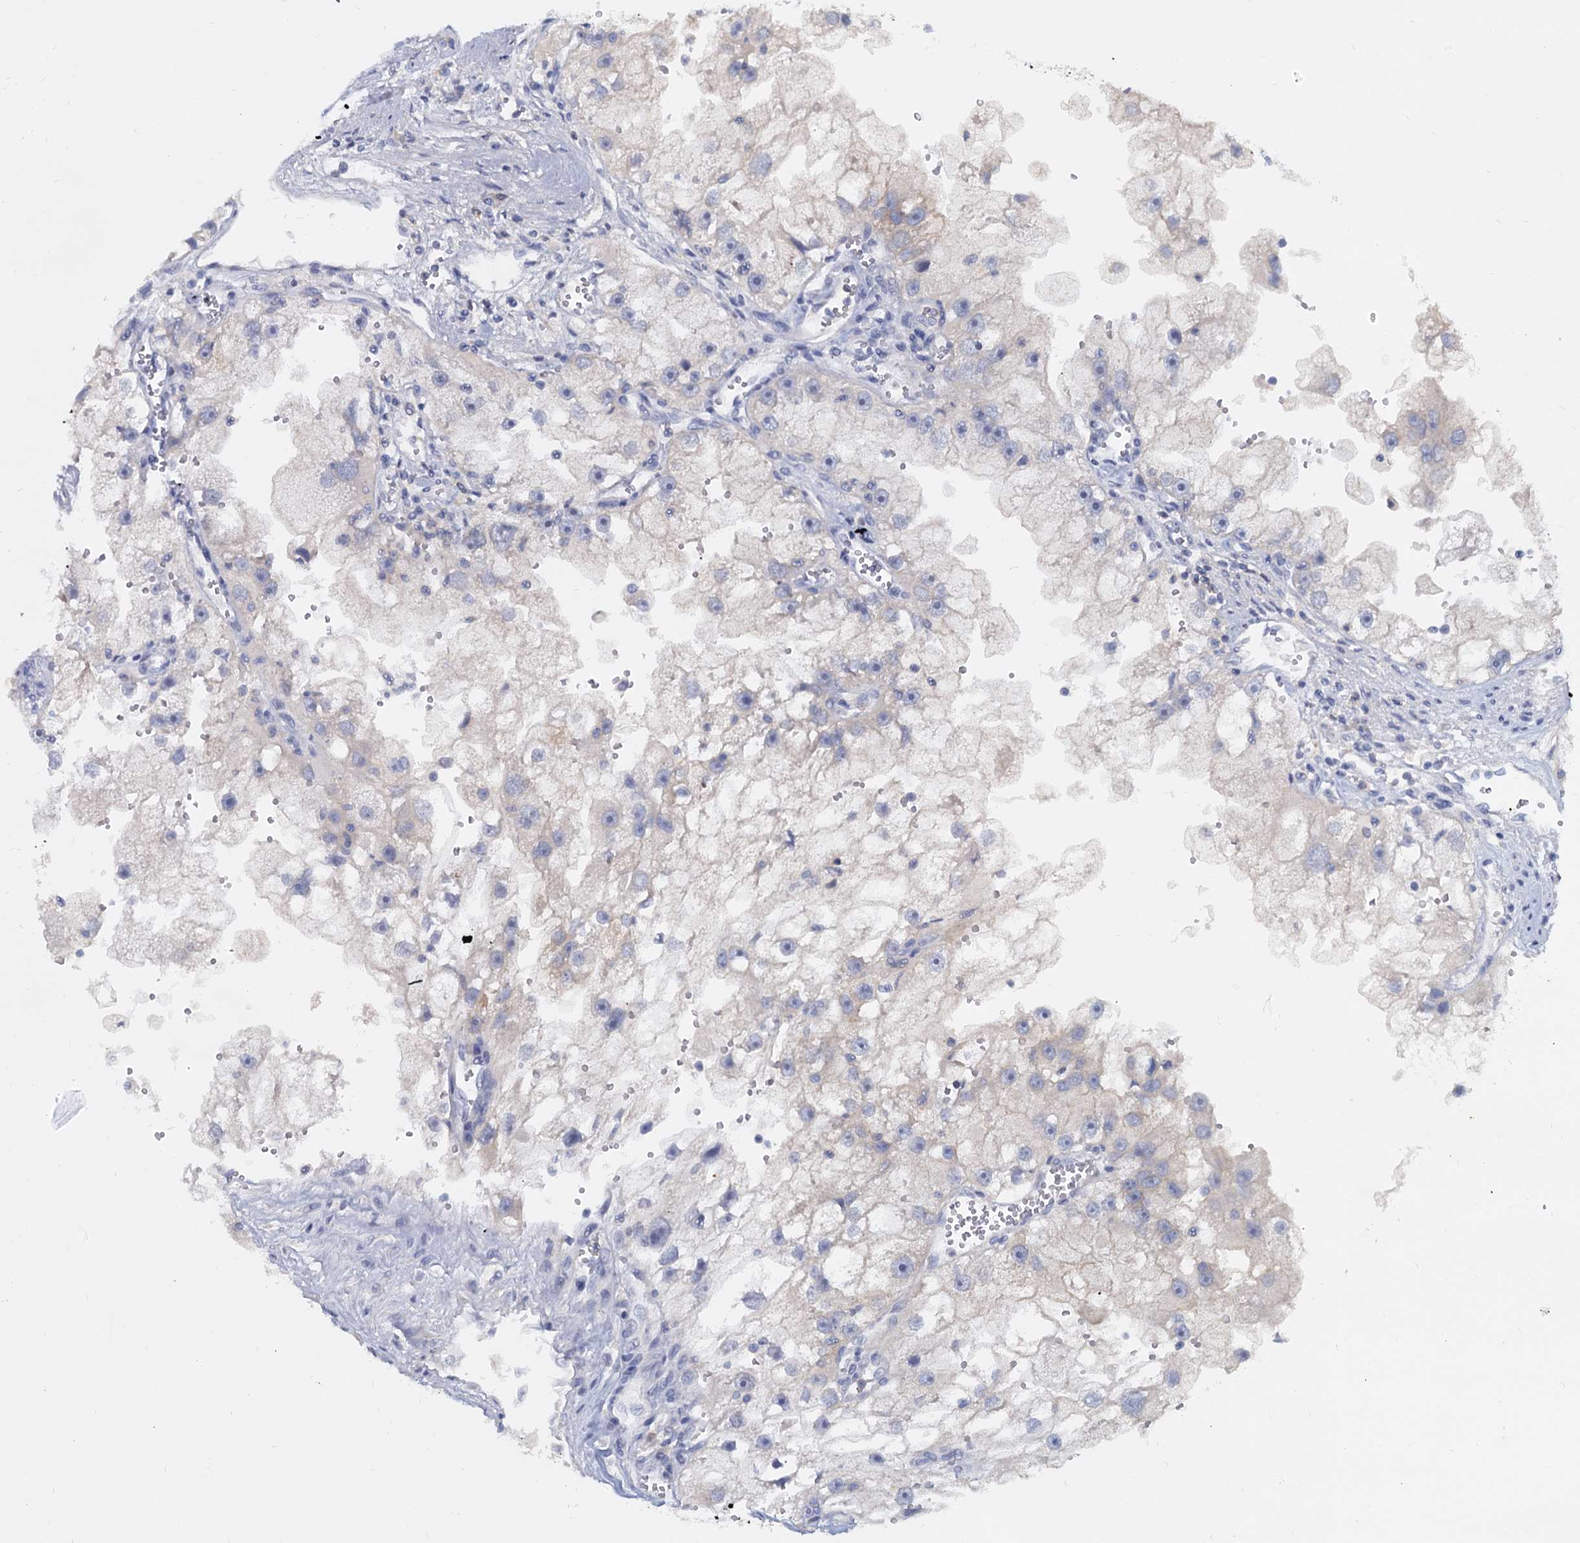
{"staining": {"intensity": "negative", "quantity": "none", "location": "none"}, "tissue": "renal cancer", "cell_type": "Tumor cells", "image_type": "cancer", "snomed": [{"axis": "morphology", "description": "Adenocarcinoma, NOS"}, {"axis": "topography", "description": "Kidney"}], "caption": "High power microscopy image of an immunohistochemistry micrograph of renal cancer, revealing no significant positivity in tumor cells. Brightfield microscopy of IHC stained with DAB (brown) and hematoxylin (blue), captured at high magnification.", "gene": "ACSM3", "patient": {"sex": "male", "age": 63}}